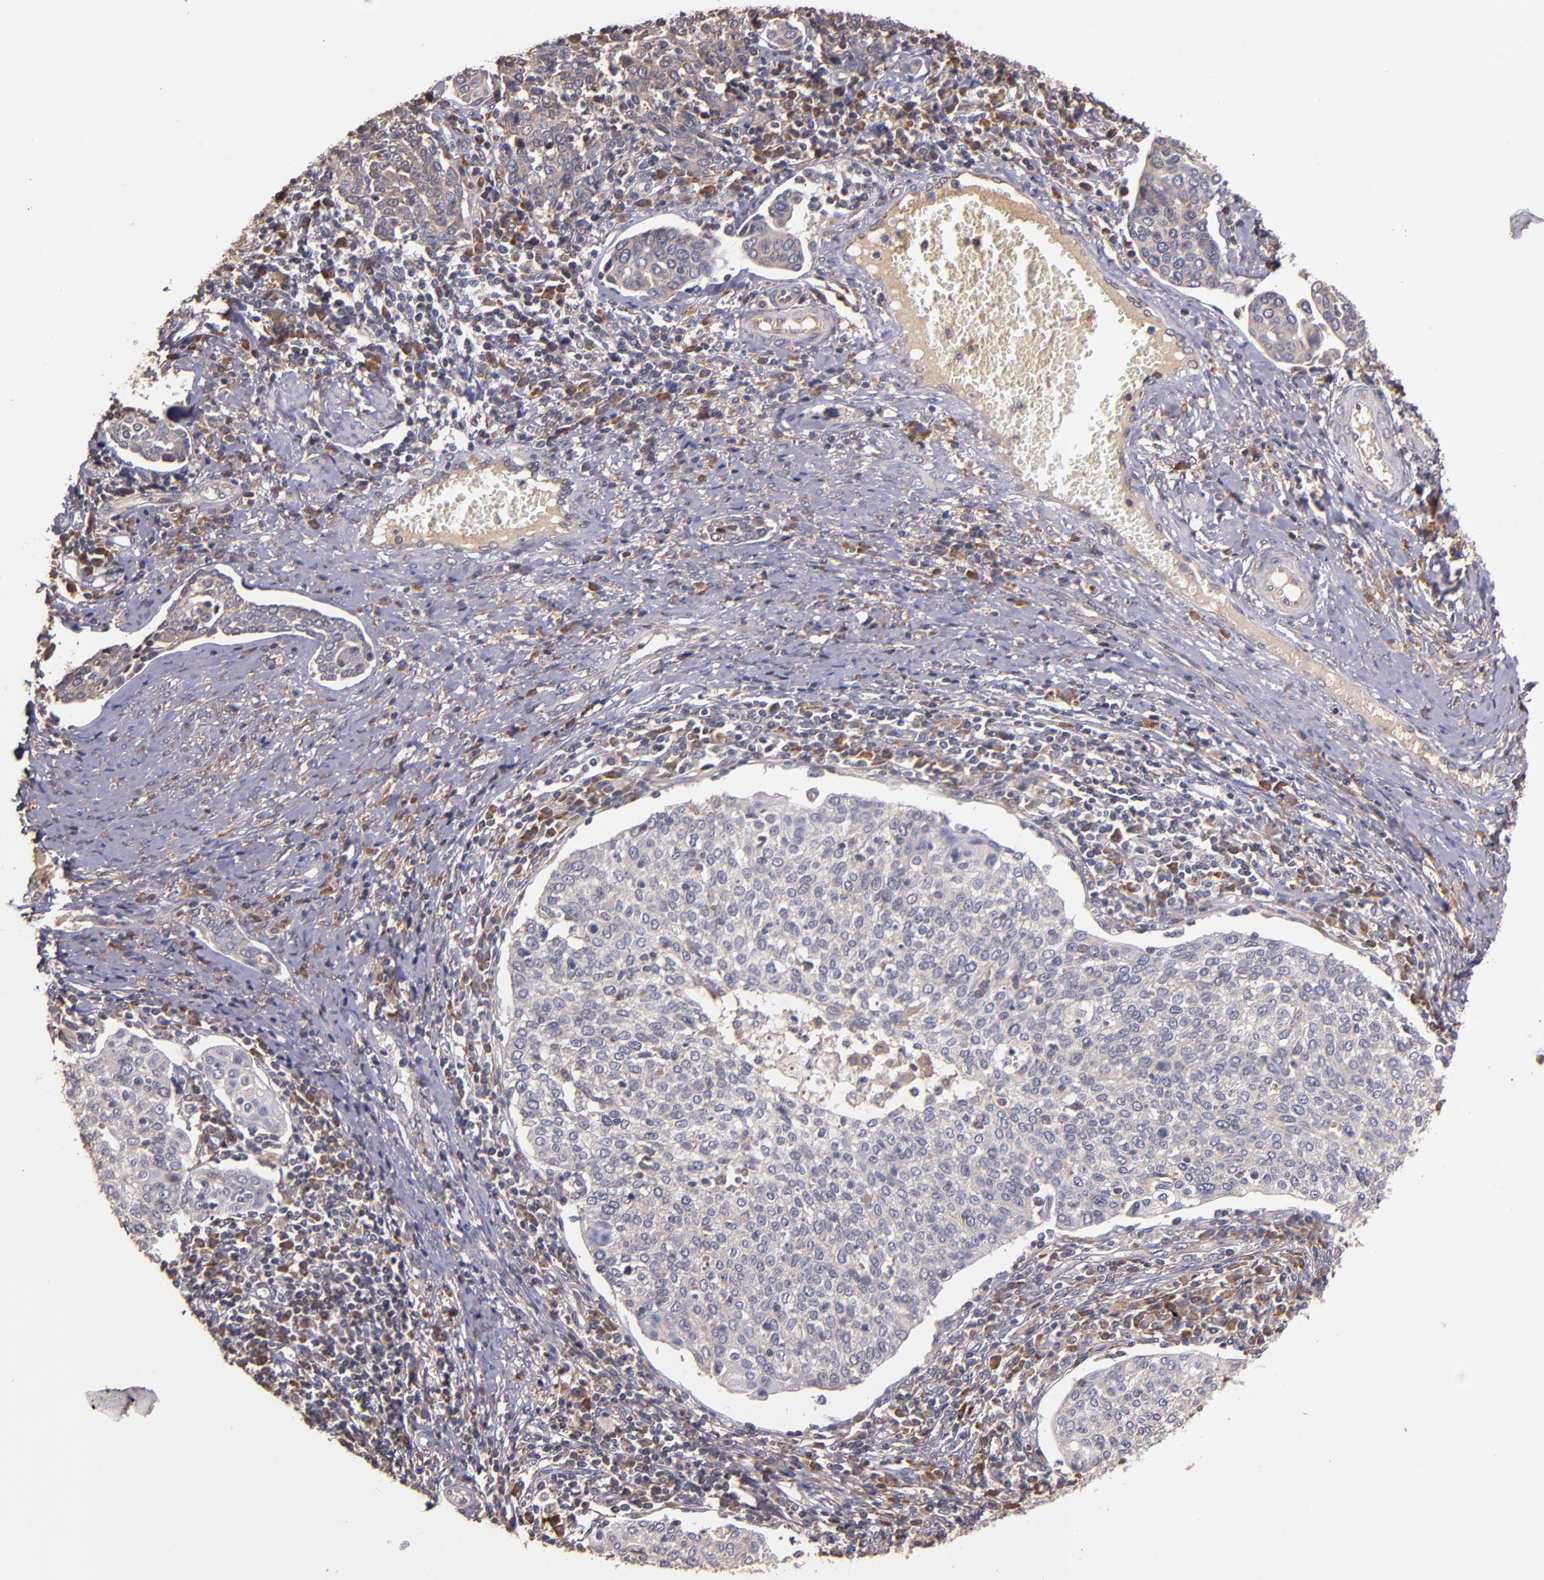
{"staining": {"intensity": "weak", "quantity": ">75%", "location": "cytoplasmic/membranous"}, "tissue": "cervical cancer", "cell_type": "Tumor cells", "image_type": "cancer", "snomed": [{"axis": "morphology", "description": "Squamous cell carcinoma, NOS"}, {"axis": "topography", "description": "Cervix"}], "caption": "Tumor cells exhibit low levels of weak cytoplasmic/membranous staining in approximately >75% of cells in cervical cancer. (DAB IHC, brown staining for protein, blue staining for nuclei).", "gene": "PRAF2", "patient": {"sex": "female", "age": 40}}